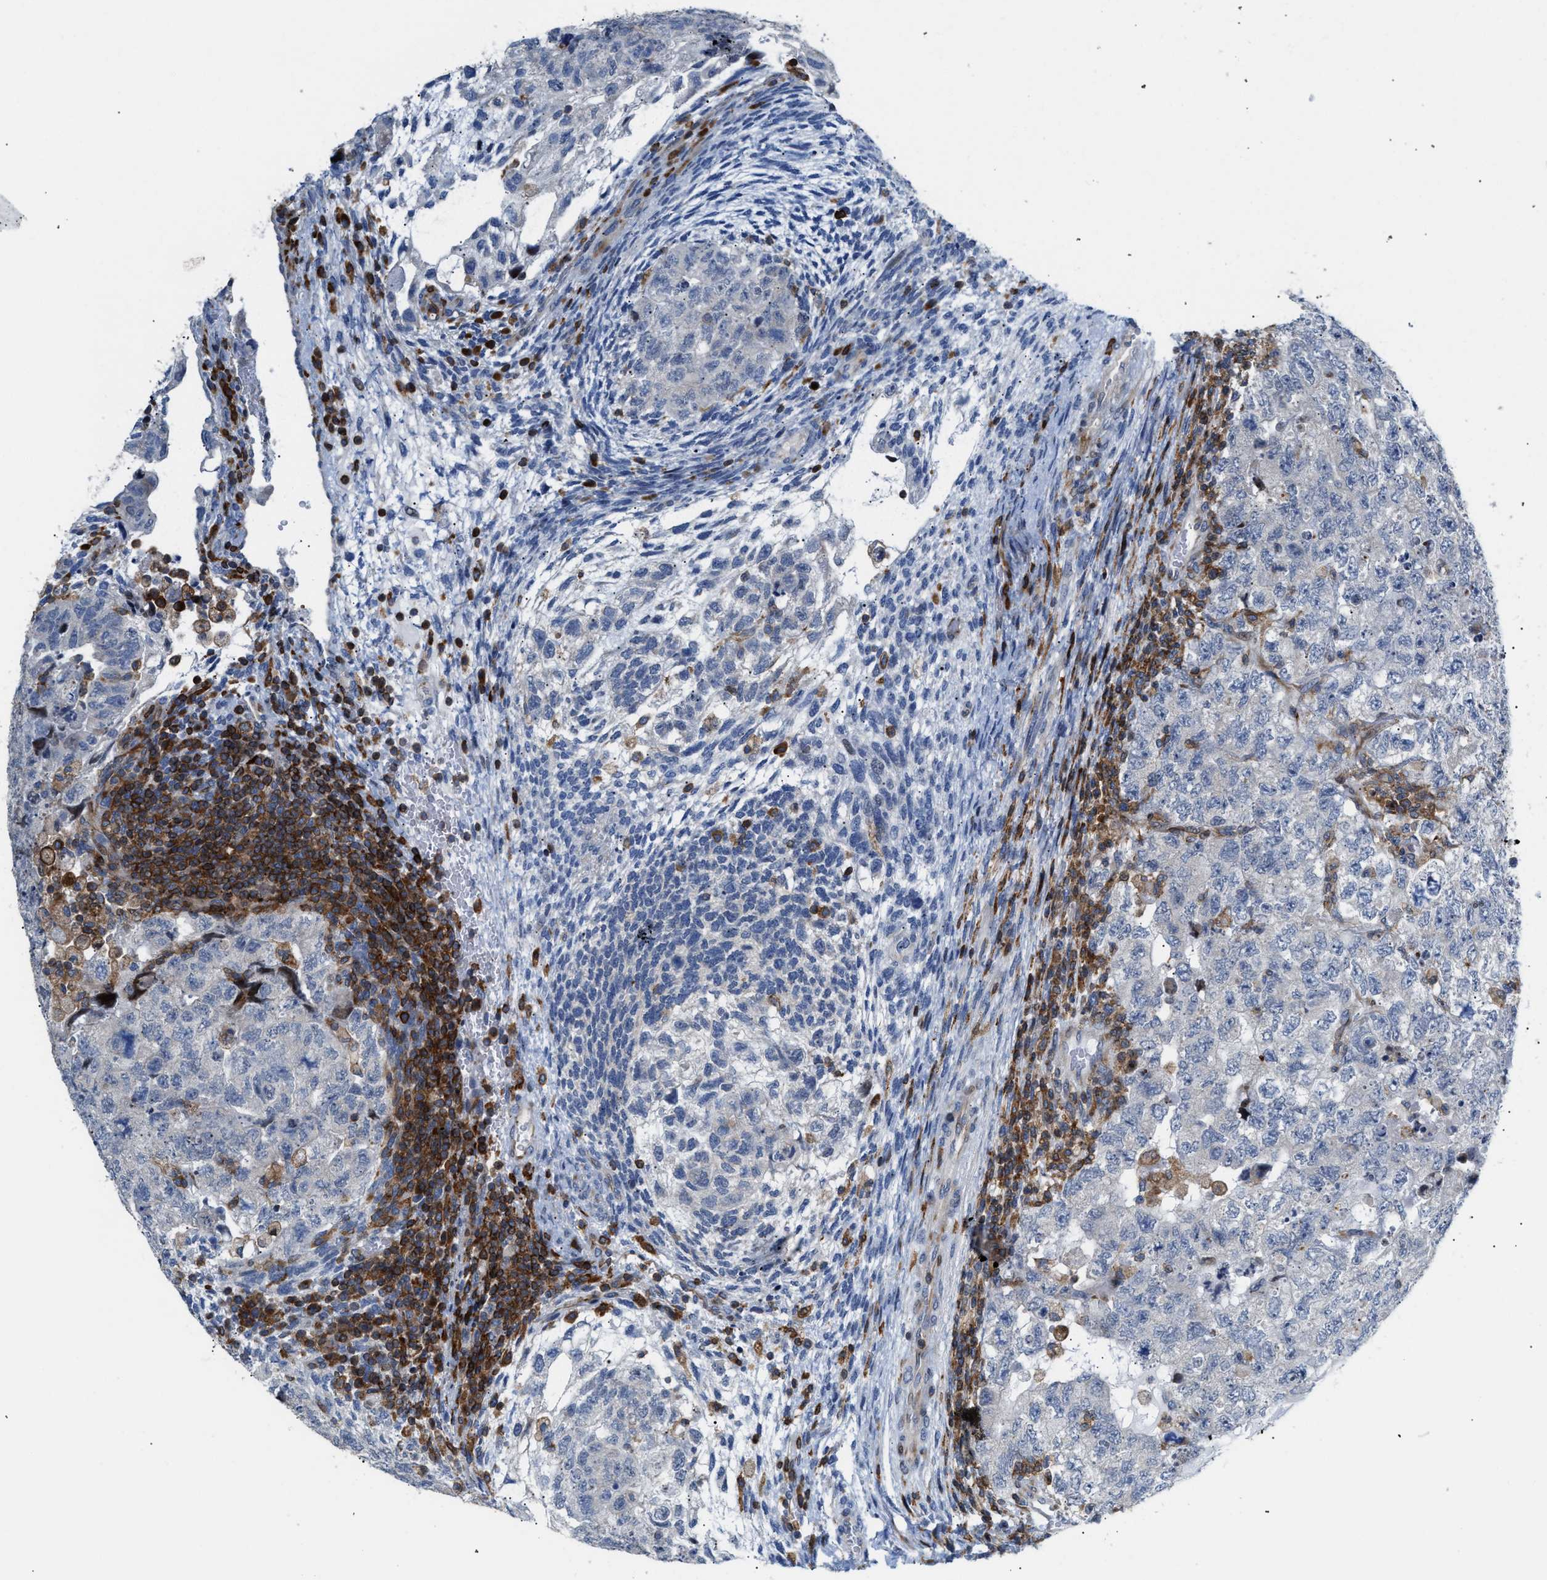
{"staining": {"intensity": "negative", "quantity": "none", "location": "none"}, "tissue": "testis cancer", "cell_type": "Tumor cells", "image_type": "cancer", "snomed": [{"axis": "morphology", "description": "Carcinoma, Embryonal, NOS"}, {"axis": "topography", "description": "Testis"}], "caption": "The photomicrograph demonstrates no staining of tumor cells in testis cancer.", "gene": "ATP9A", "patient": {"sex": "male", "age": 36}}